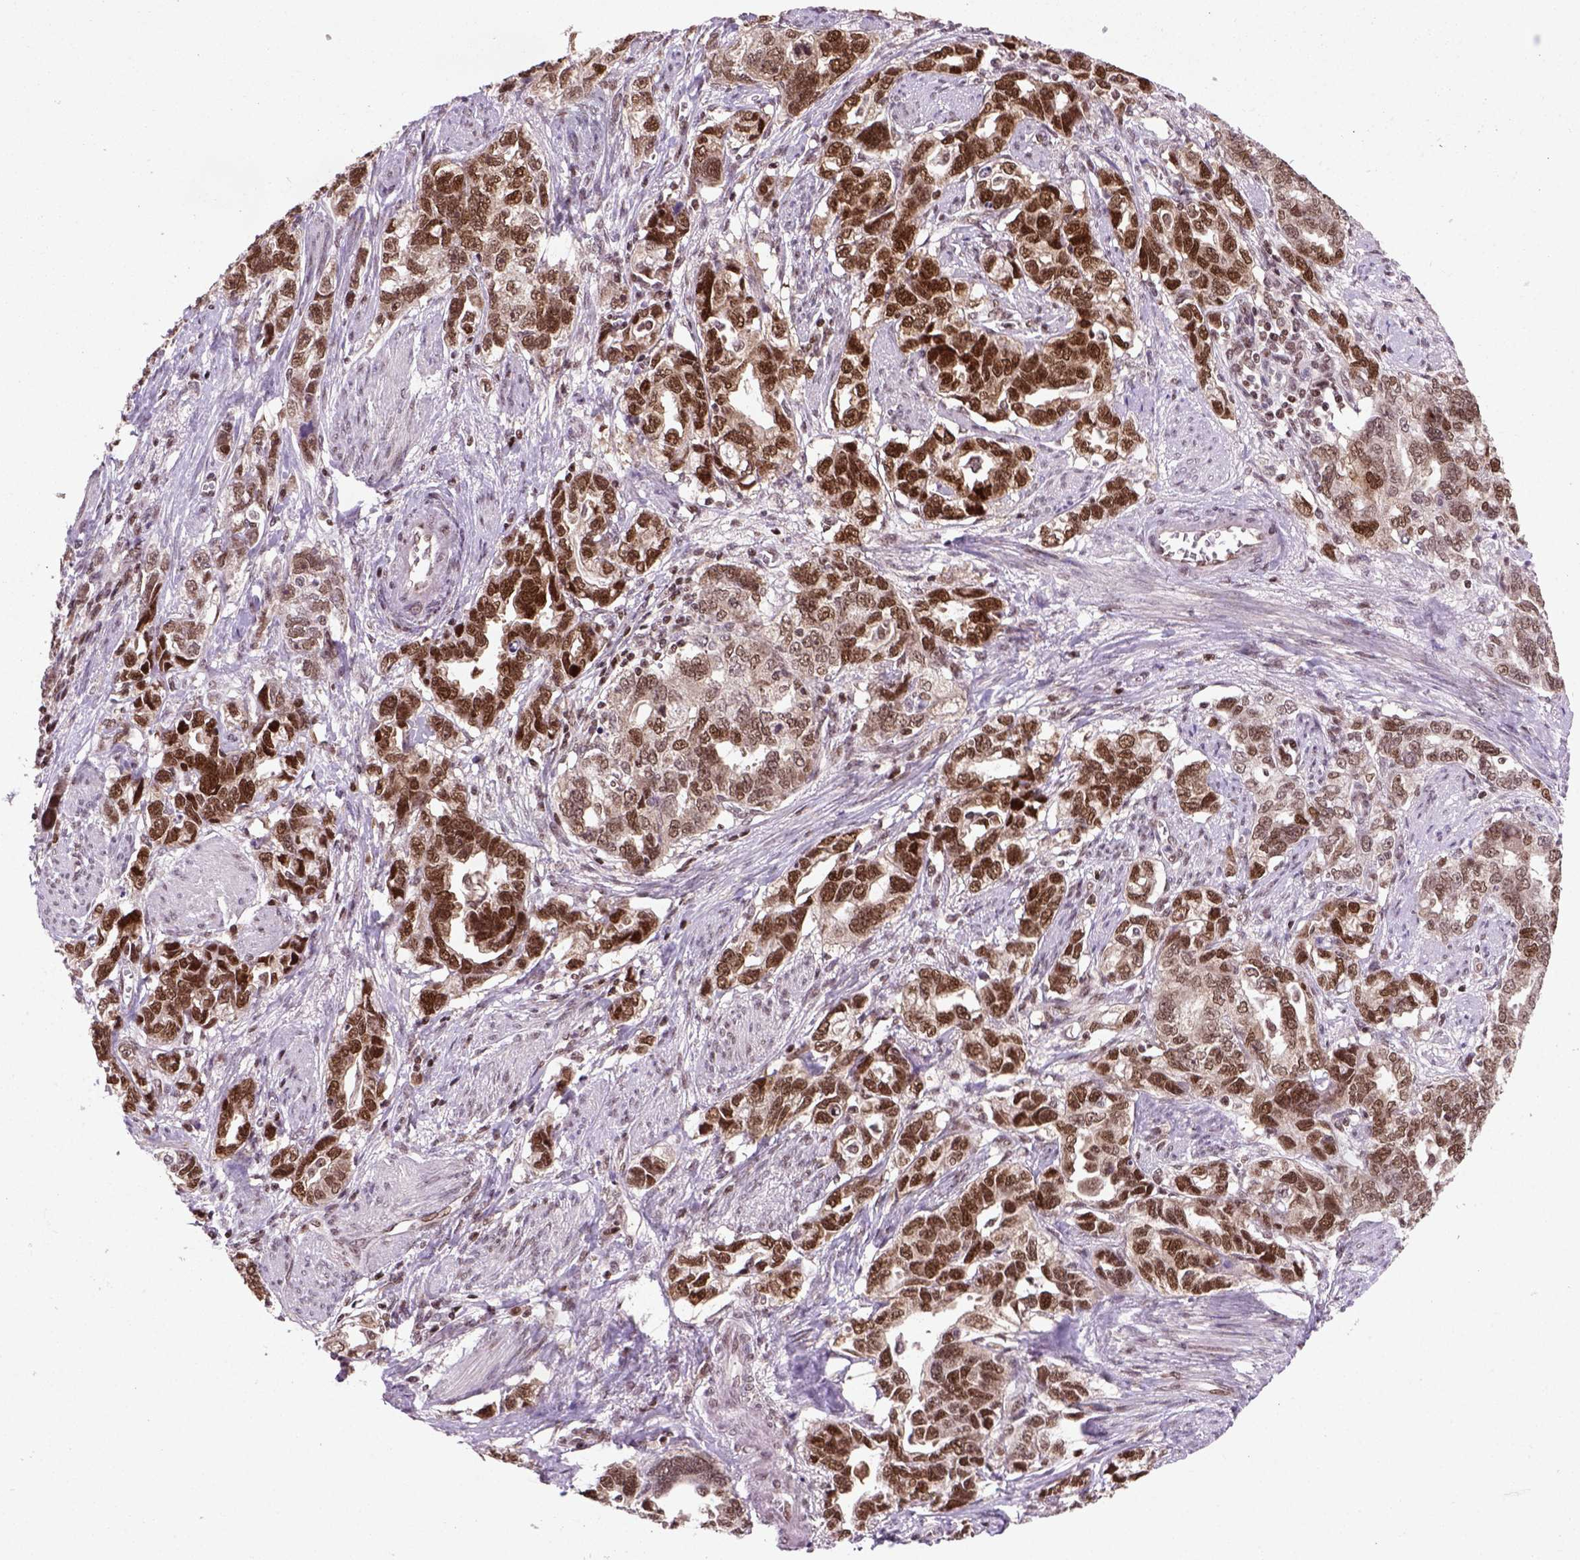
{"staining": {"intensity": "strong", "quantity": ">75%", "location": "nuclear"}, "tissue": "ovarian cancer", "cell_type": "Tumor cells", "image_type": "cancer", "snomed": [{"axis": "morphology", "description": "Cystadenocarcinoma, serous, NOS"}, {"axis": "topography", "description": "Ovary"}], "caption": "A photomicrograph of human ovarian serous cystadenocarcinoma stained for a protein exhibits strong nuclear brown staining in tumor cells.", "gene": "MGMT", "patient": {"sex": "female", "age": 51}}